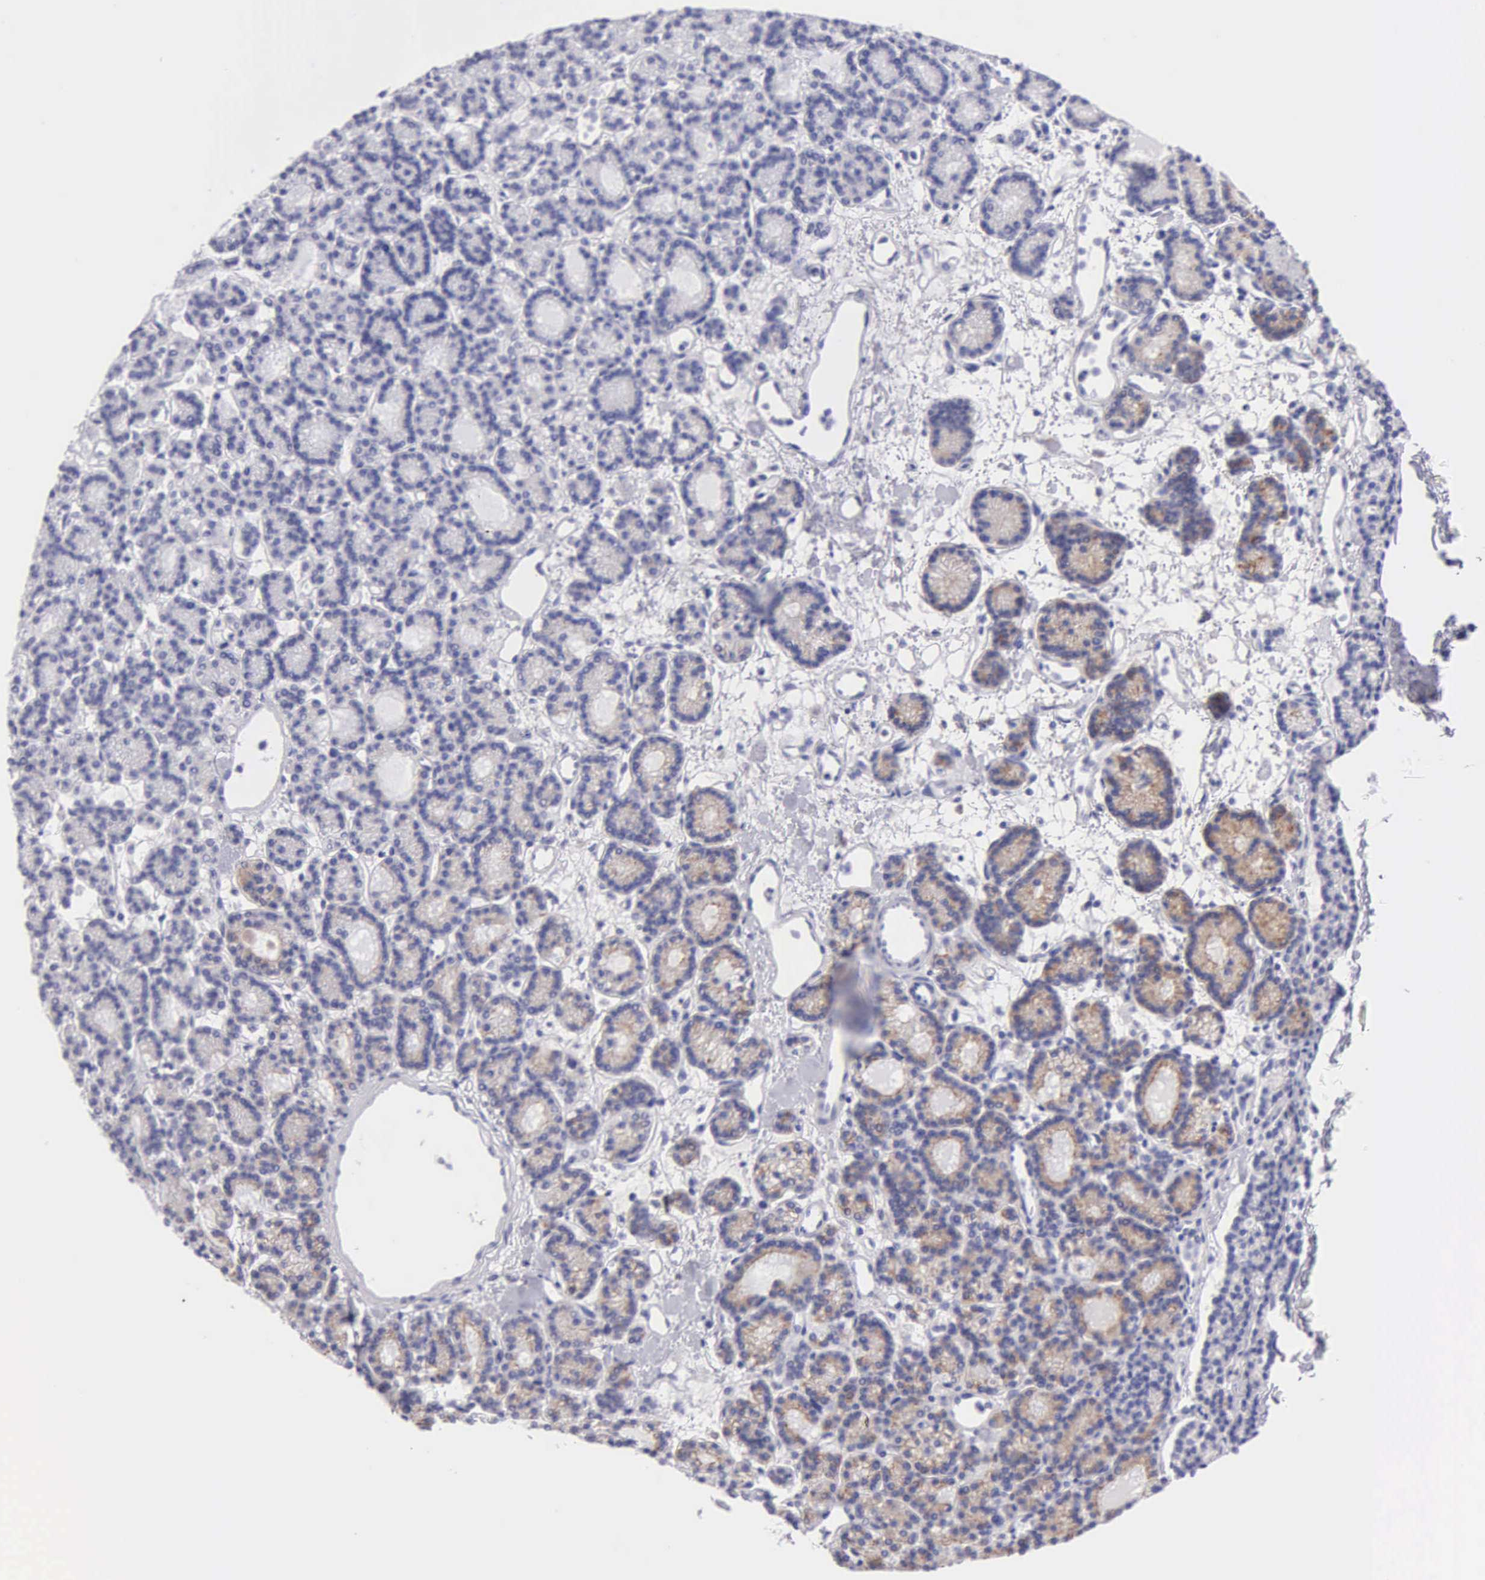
{"staining": {"intensity": "weak", "quantity": "<25%", "location": "cytoplasmic/membranous"}, "tissue": "parathyroid gland", "cell_type": "Glandular cells", "image_type": "normal", "snomed": [{"axis": "morphology", "description": "Normal tissue, NOS"}, {"axis": "topography", "description": "Parathyroid gland"}], "caption": "Immunohistochemistry histopathology image of unremarkable parathyroid gland: human parathyroid gland stained with DAB displays no significant protein staining in glandular cells. Nuclei are stained in blue.", "gene": "TYRP1", "patient": {"sex": "male", "age": 85}}